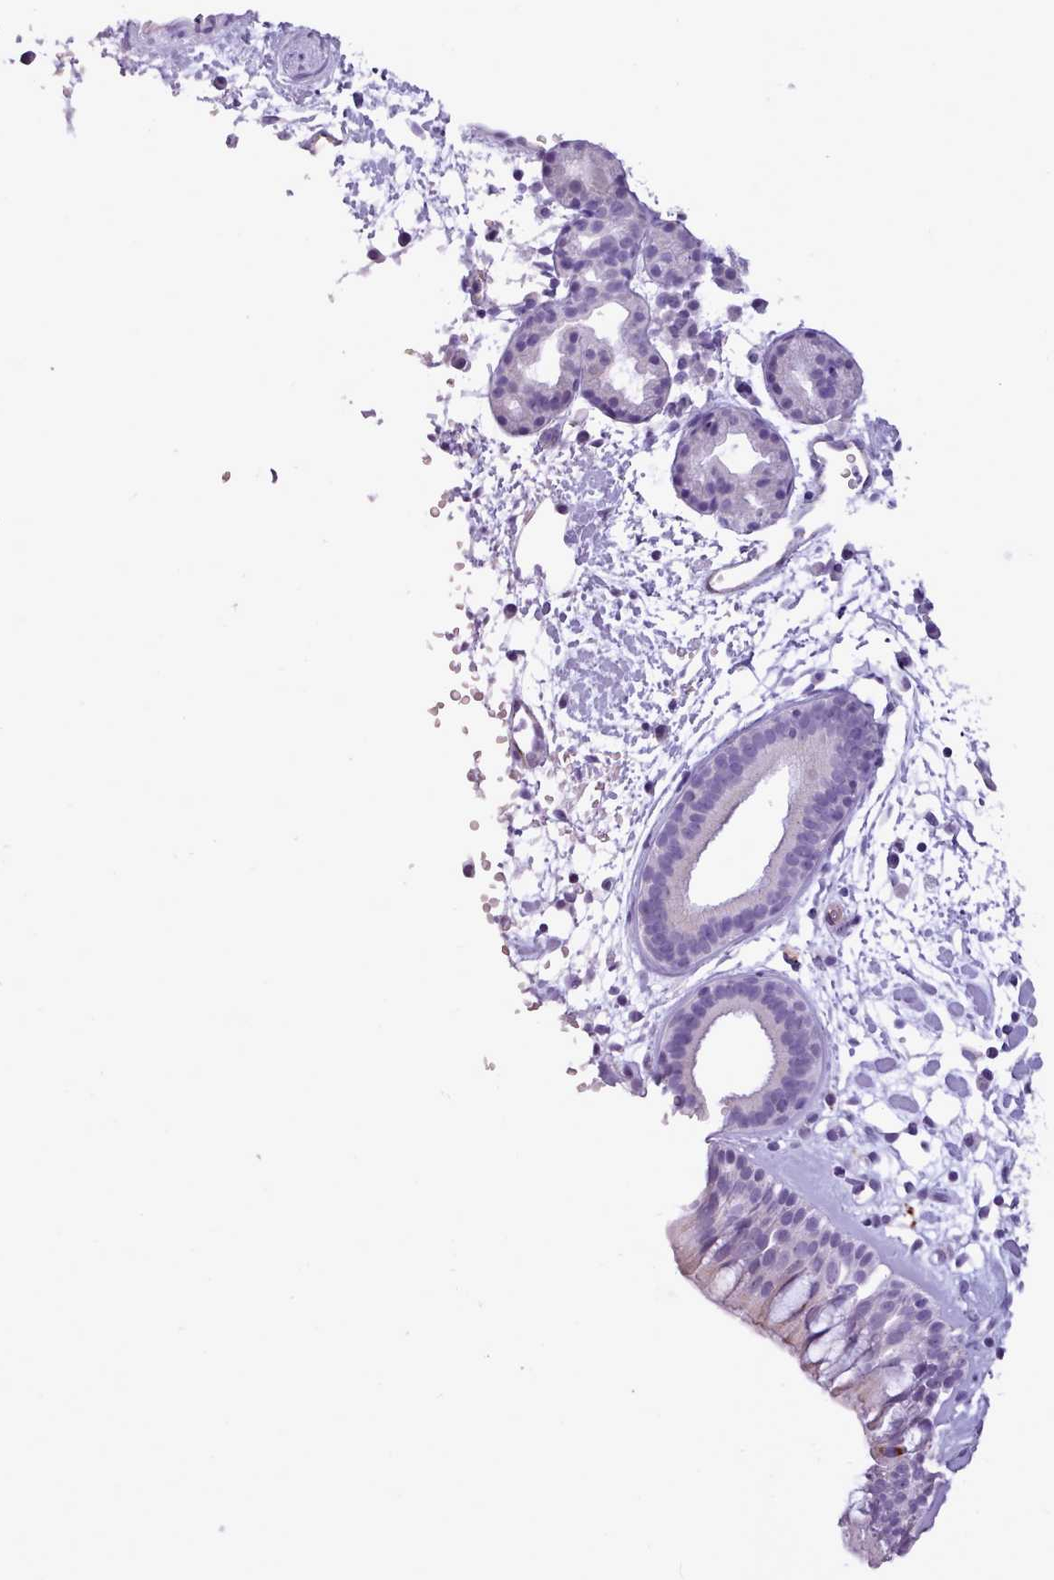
{"staining": {"intensity": "negative", "quantity": "none", "location": "none"}, "tissue": "nasopharynx", "cell_type": "Respiratory epithelial cells", "image_type": "normal", "snomed": [{"axis": "morphology", "description": "Normal tissue, NOS"}, {"axis": "topography", "description": "Nasopharynx"}], "caption": "Immunohistochemistry (IHC) of benign nasopharynx displays no positivity in respiratory epithelial cells.", "gene": "ATRAID", "patient": {"sex": "male", "age": 65}}